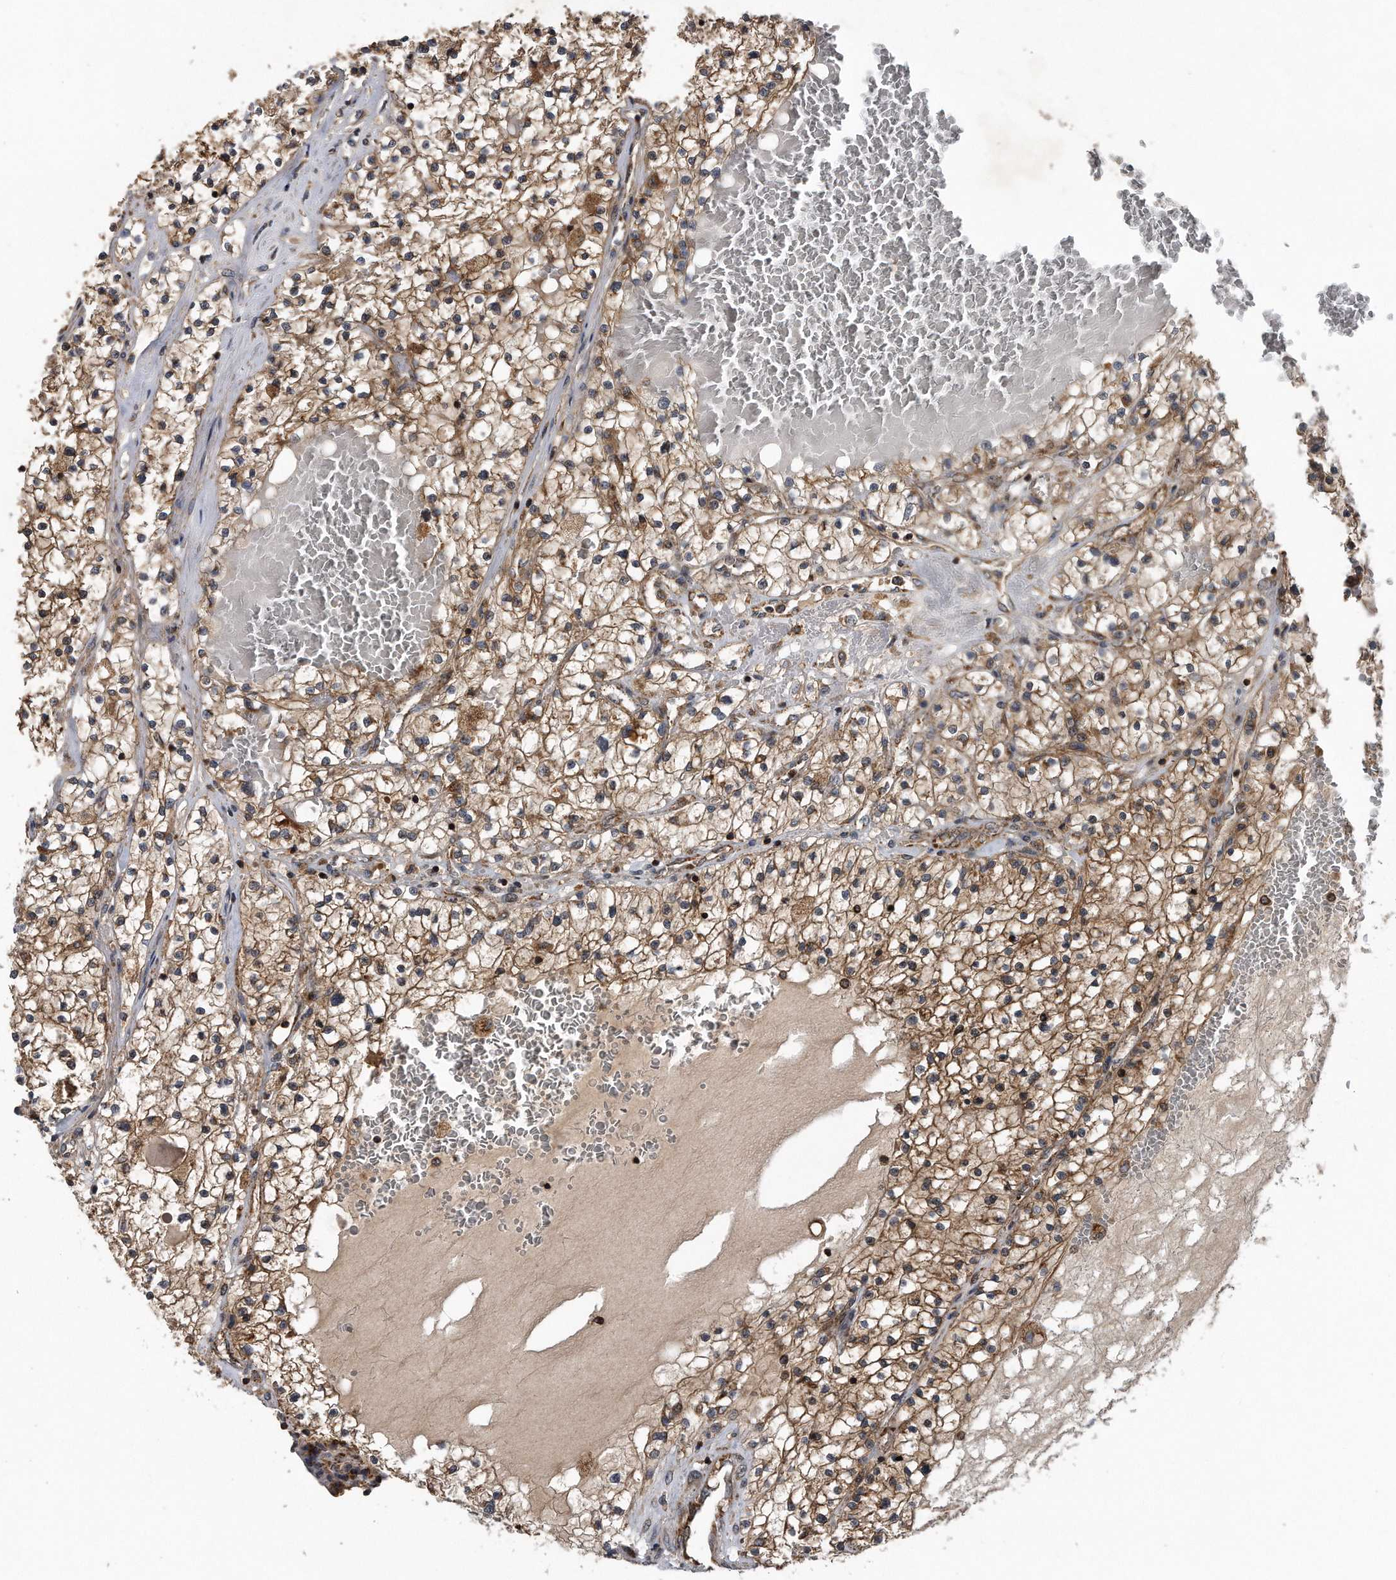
{"staining": {"intensity": "moderate", "quantity": ">75%", "location": "cytoplasmic/membranous"}, "tissue": "renal cancer", "cell_type": "Tumor cells", "image_type": "cancer", "snomed": [{"axis": "morphology", "description": "Normal tissue, NOS"}, {"axis": "morphology", "description": "Adenocarcinoma, NOS"}, {"axis": "topography", "description": "Kidney"}], "caption": "Tumor cells show moderate cytoplasmic/membranous expression in approximately >75% of cells in renal cancer.", "gene": "ALPK2", "patient": {"sex": "male", "age": 68}}